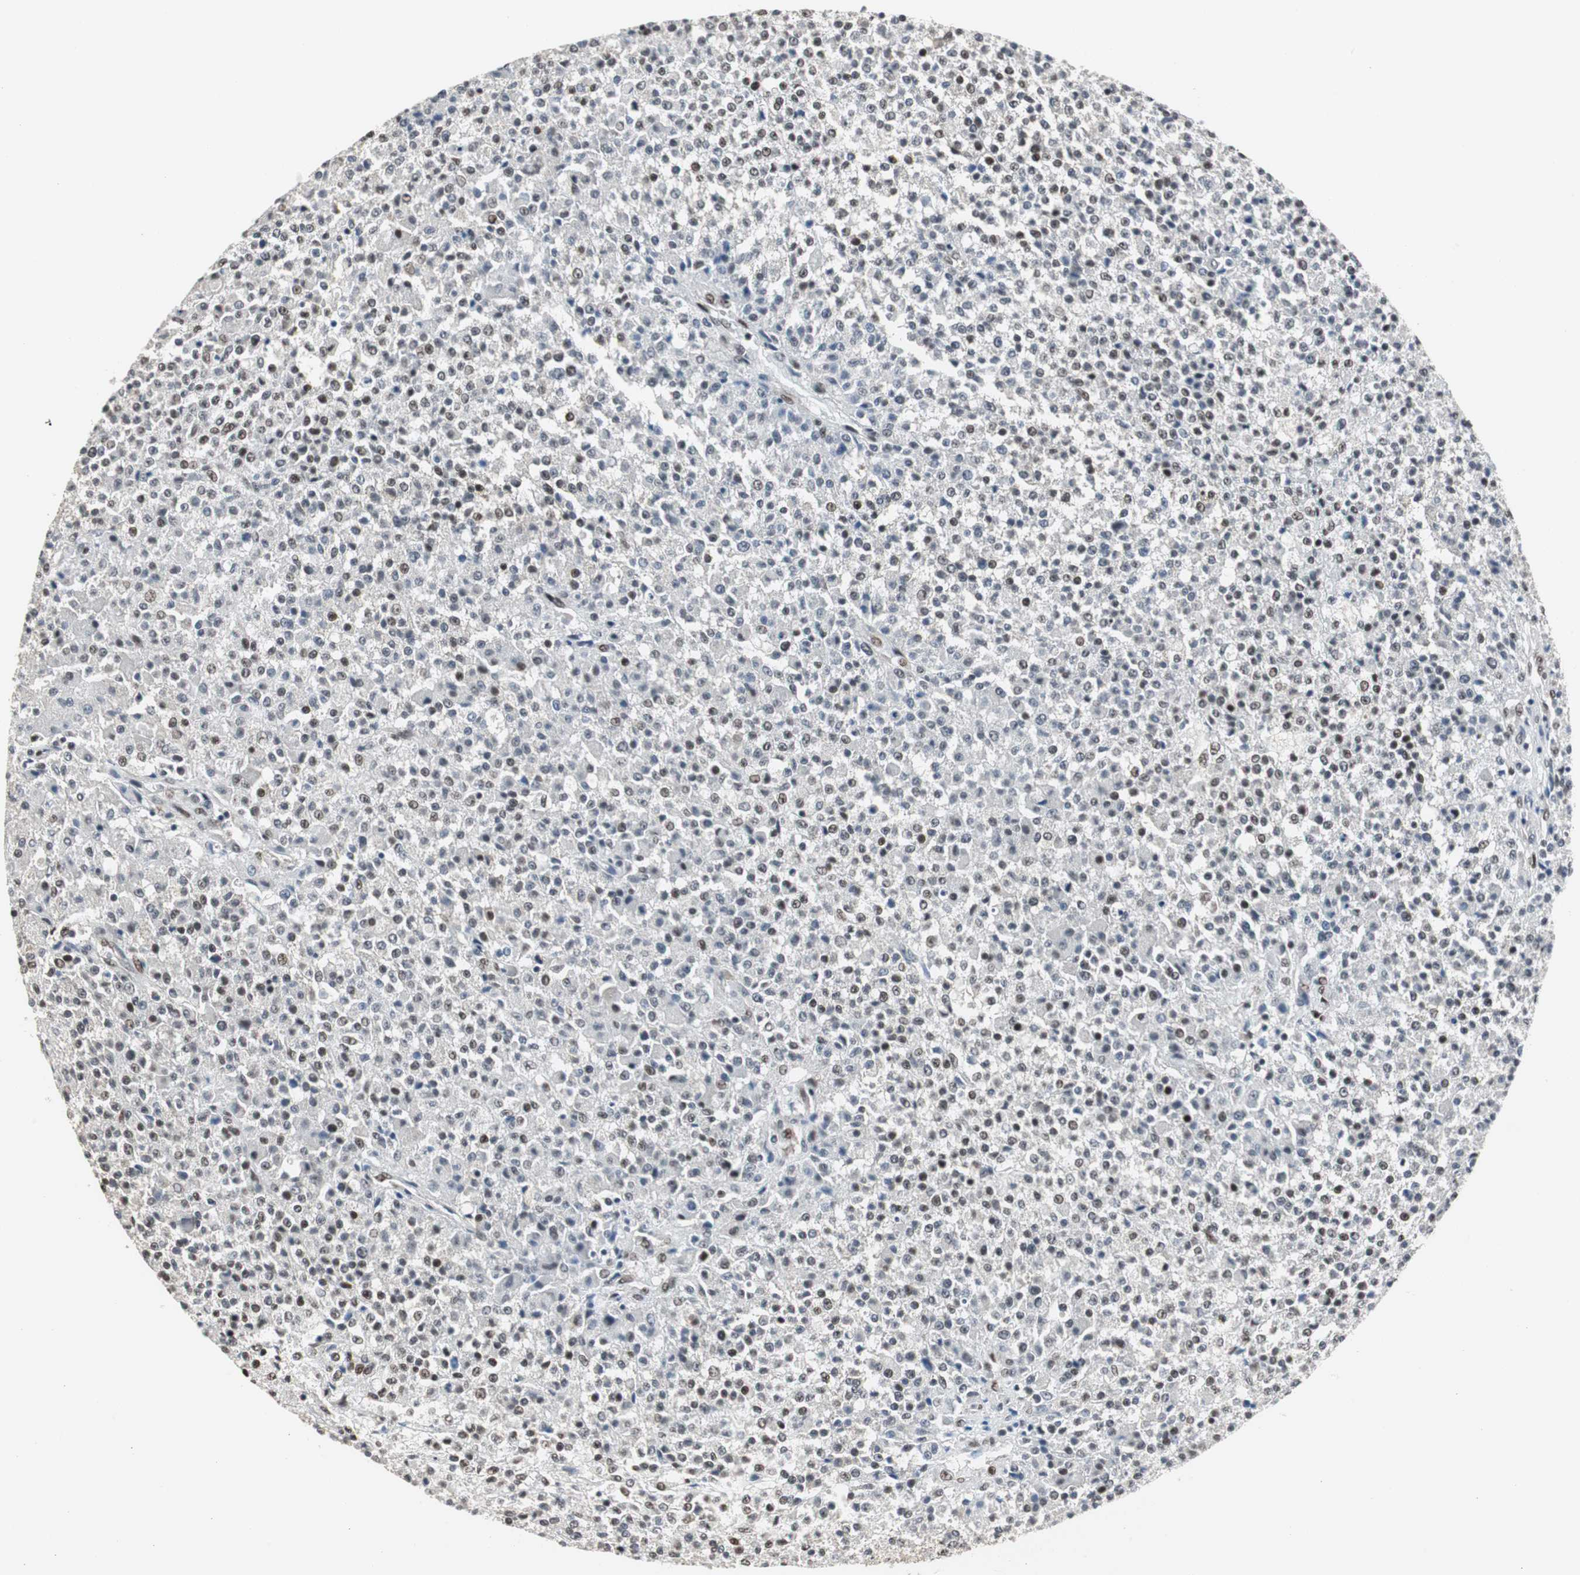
{"staining": {"intensity": "moderate", "quantity": "25%-75%", "location": "nuclear"}, "tissue": "testis cancer", "cell_type": "Tumor cells", "image_type": "cancer", "snomed": [{"axis": "morphology", "description": "Seminoma, NOS"}, {"axis": "topography", "description": "Testis"}], "caption": "Immunohistochemical staining of seminoma (testis) displays moderate nuclear protein positivity in approximately 25%-75% of tumor cells. The staining was performed using DAB, with brown indicating positive protein expression. Nuclei are stained blue with hematoxylin.", "gene": "CDK9", "patient": {"sex": "male", "age": 59}}